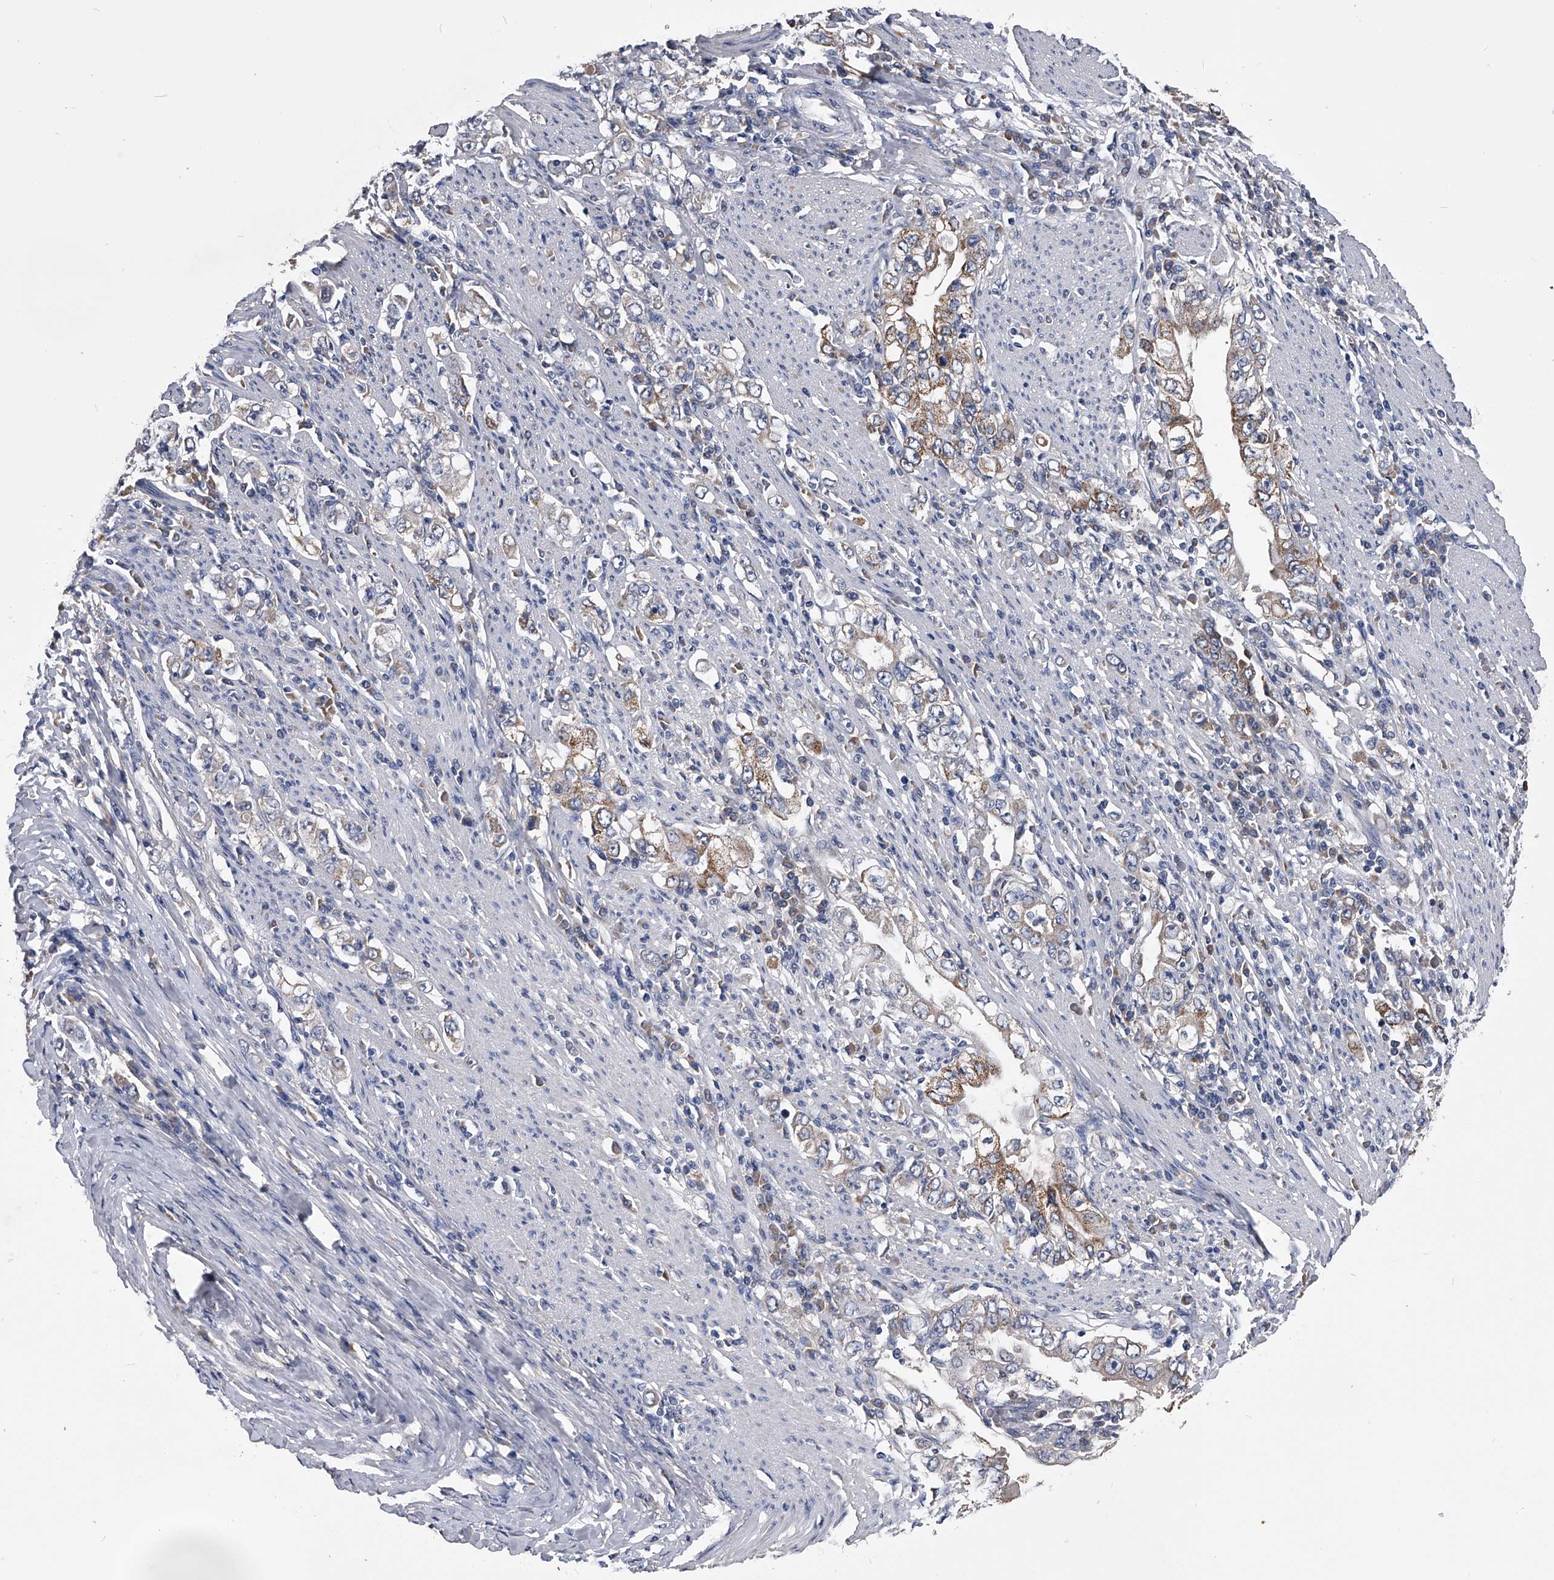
{"staining": {"intensity": "weak", "quantity": ">75%", "location": "cytoplasmic/membranous"}, "tissue": "stomach cancer", "cell_type": "Tumor cells", "image_type": "cancer", "snomed": [{"axis": "morphology", "description": "Adenocarcinoma, NOS"}, {"axis": "topography", "description": "Stomach, lower"}], "caption": "Protein expression analysis of stomach adenocarcinoma demonstrates weak cytoplasmic/membranous positivity in about >75% of tumor cells.", "gene": "OAT", "patient": {"sex": "female", "age": 72}}